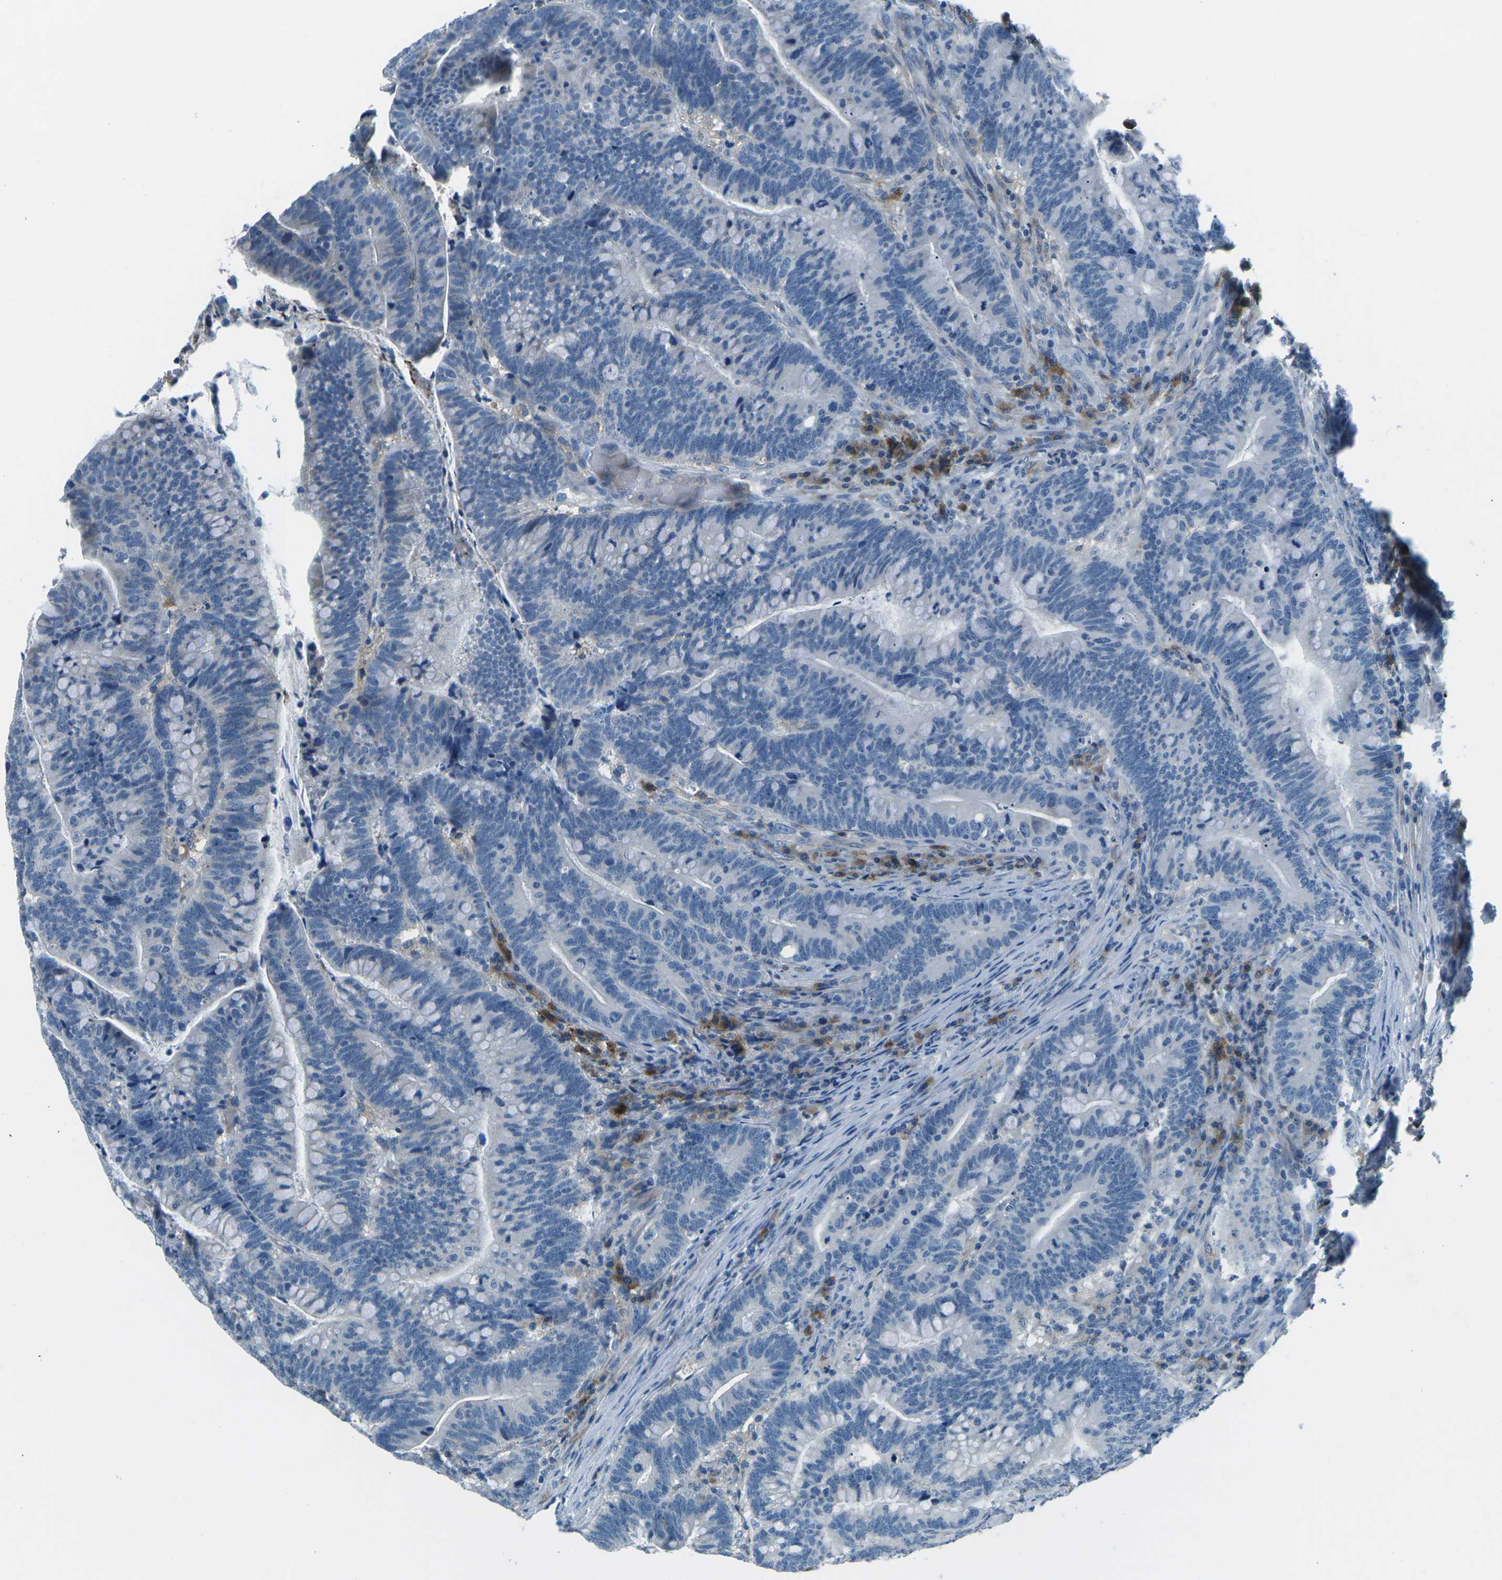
{"staining": {"intensity": "negative", "quantity": "none", "location": "none"}, "tissue": "colorectal cancer", "cell_type": "Tumor cells", "image_type": "cancer", "snomed": [{"axis": "morphology", "description": "Normal tissue, NOS"}, {"axis": "morphology", "description": "Adenocarcinoma, NOS"}, {"axis": "topography", "description": "Colon"}], "caption": "This is a micrograph of IHC staining of colorectal cancer (adenocarcinoma), which shows no positivity in tumor cells.", "gene": "CD1D", "patient": {"sex": "female", "age": 66}}